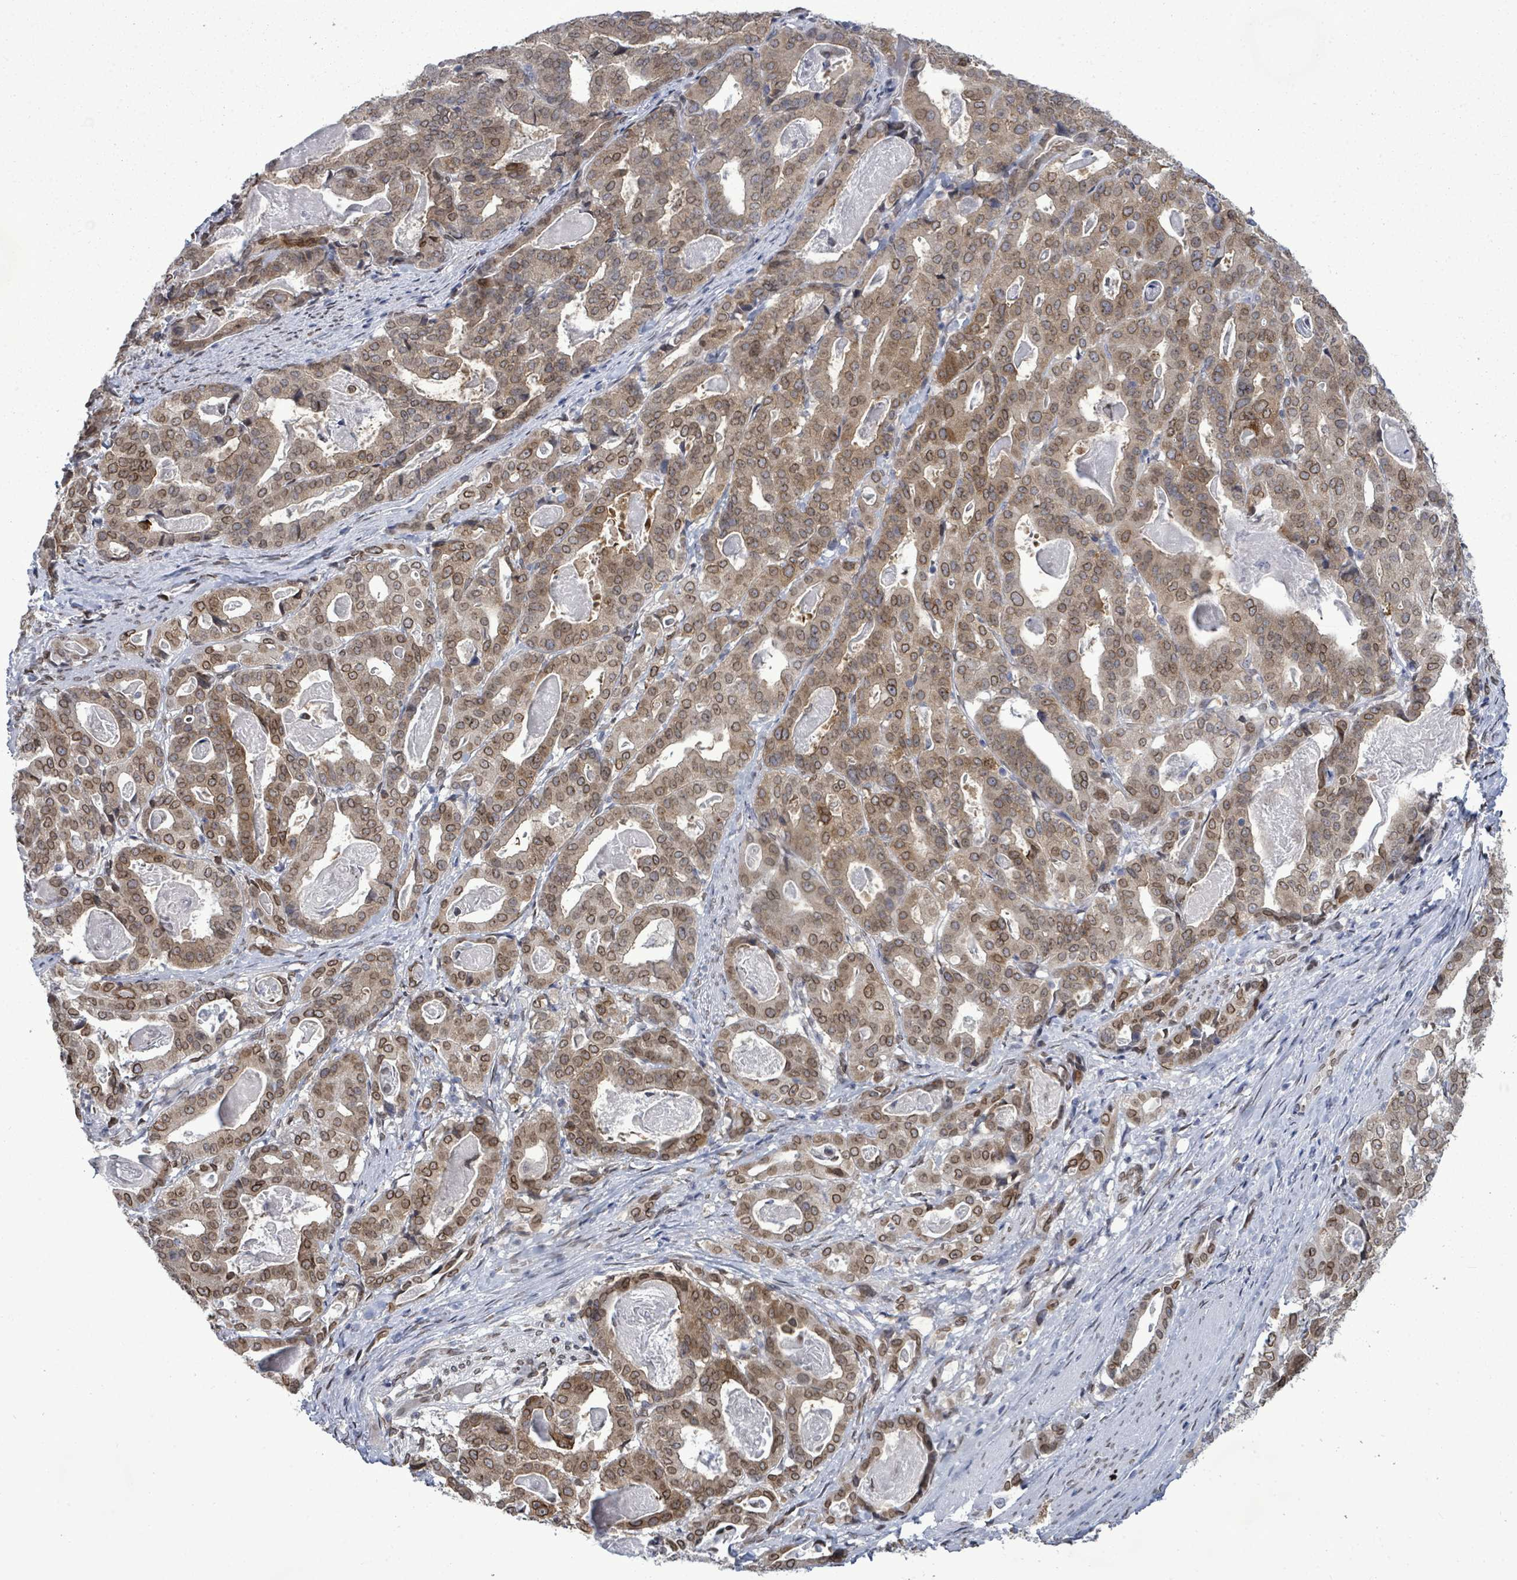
{"staining": {"intensity": "moderate", "quantity": ">75%", "location": "cytoplasmic/membranous,nuclear"}, "tissue": "stomach cancer", "cell_type": "Tumor cells", "image_type": "cancer", "snomed": [{"axis": "morphology", "description": "Adenocarcinoma, NOS"}, {"axis": "topography", "description": "Stomach"}], "caption": "Human stomach adenocarcinoma stained with a protein marker demonstrates moderate staining in tumor cells.", "gene": "ARFGAP1", "patient": {"sex": "male", "age": 48}}